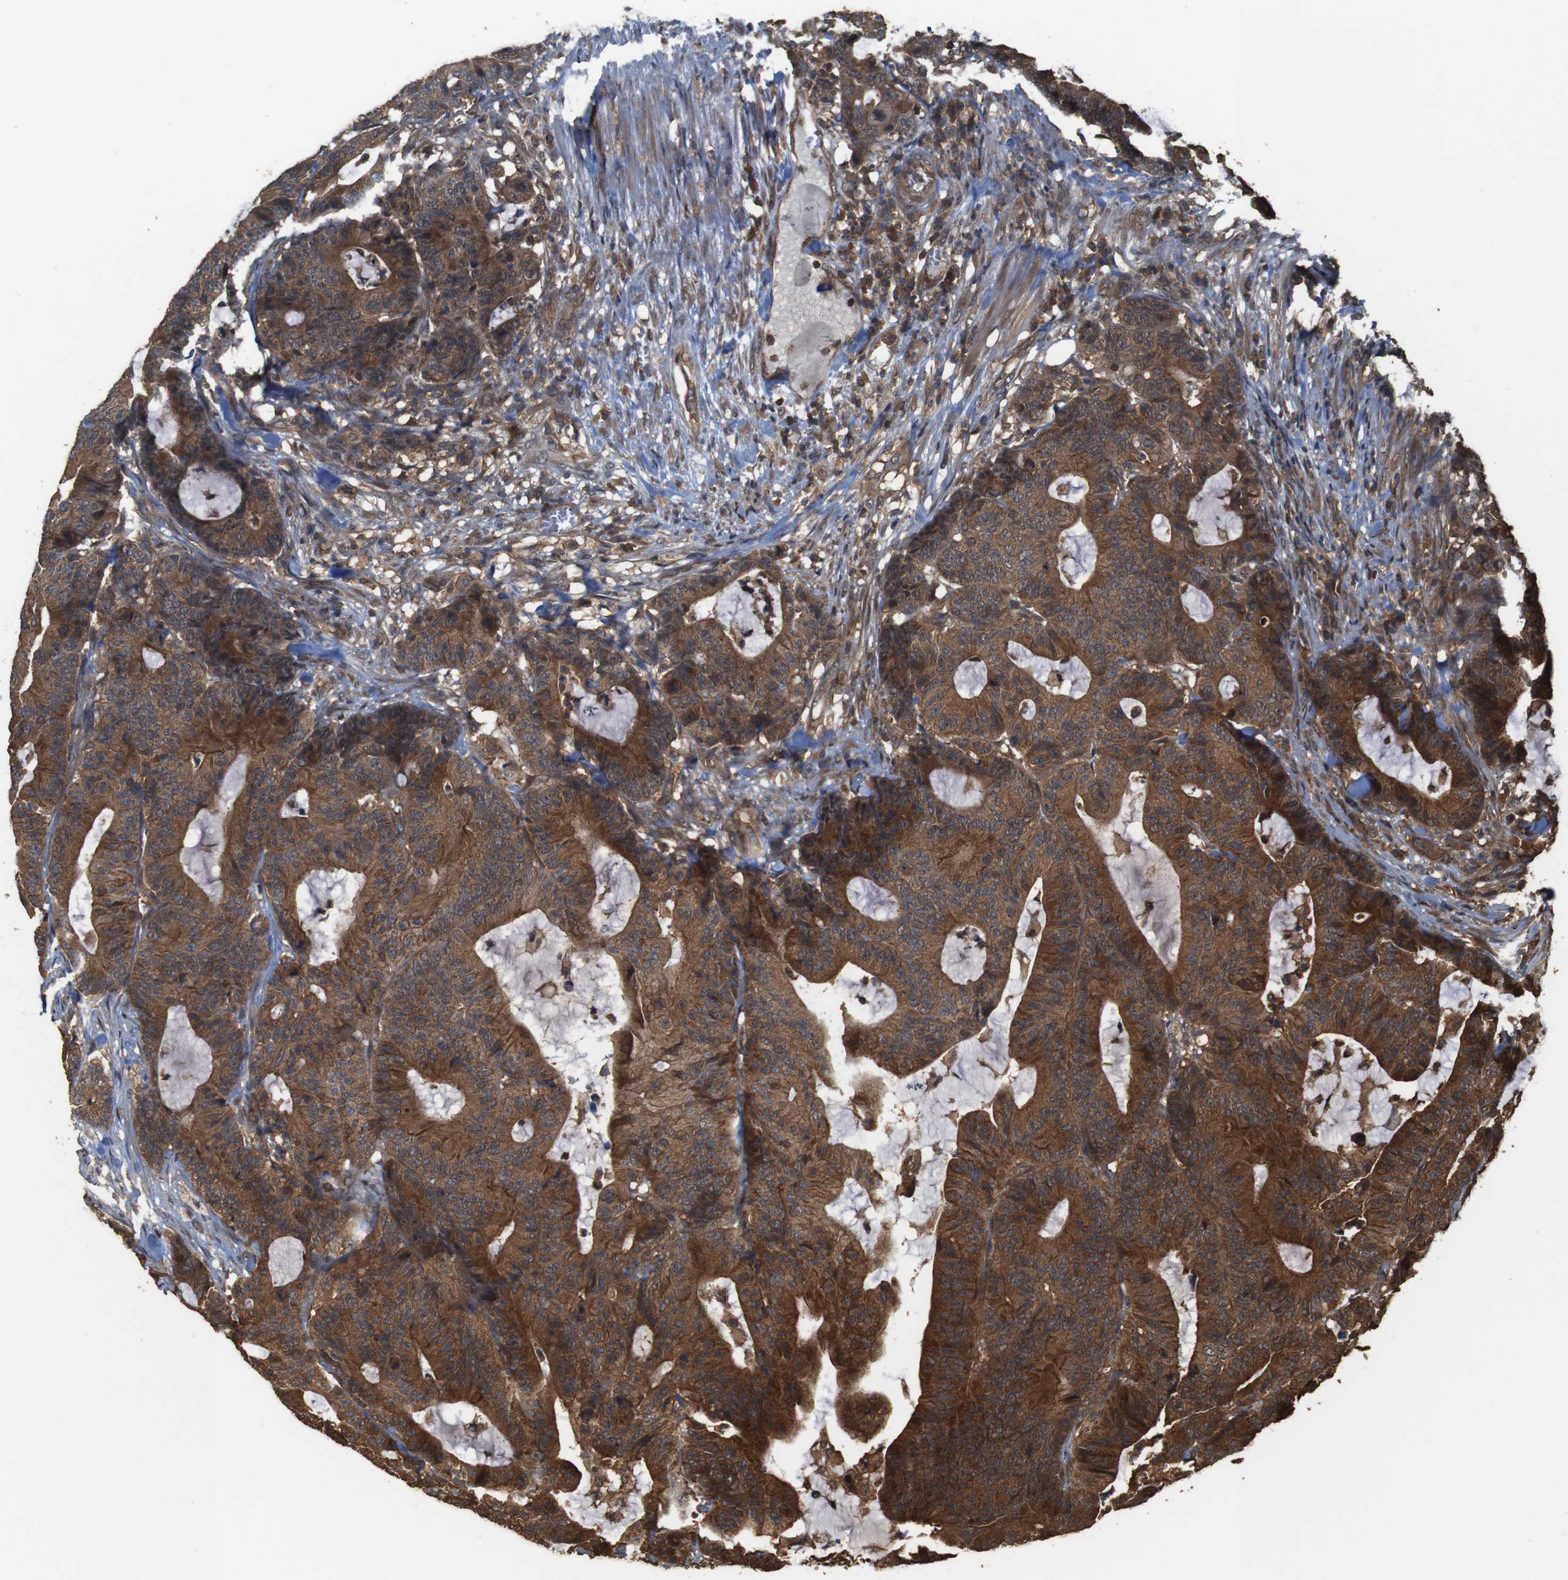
{"staining": {"intensity": "strong", "quantity": ">75%", "location": "cytoplasmic/membranous"}, "tissue": "colorectal cancer", "cell_type": "Tumor cells", "image_type": "cancer", "snomed": [{"axis": "morphology", "description": "Adenocarcinoma, NOS"}, {"axis": "topography", "description": "Colon"}], "caption": "Immunohistochemical staining of human colorectal adenocarcinoma shows high levels of strong cytoplasmic/membranous protein positivity in approximately >75% of tumor cells.", "gene": "BAG4", "patient": {"sex": "female", "age": 84}}